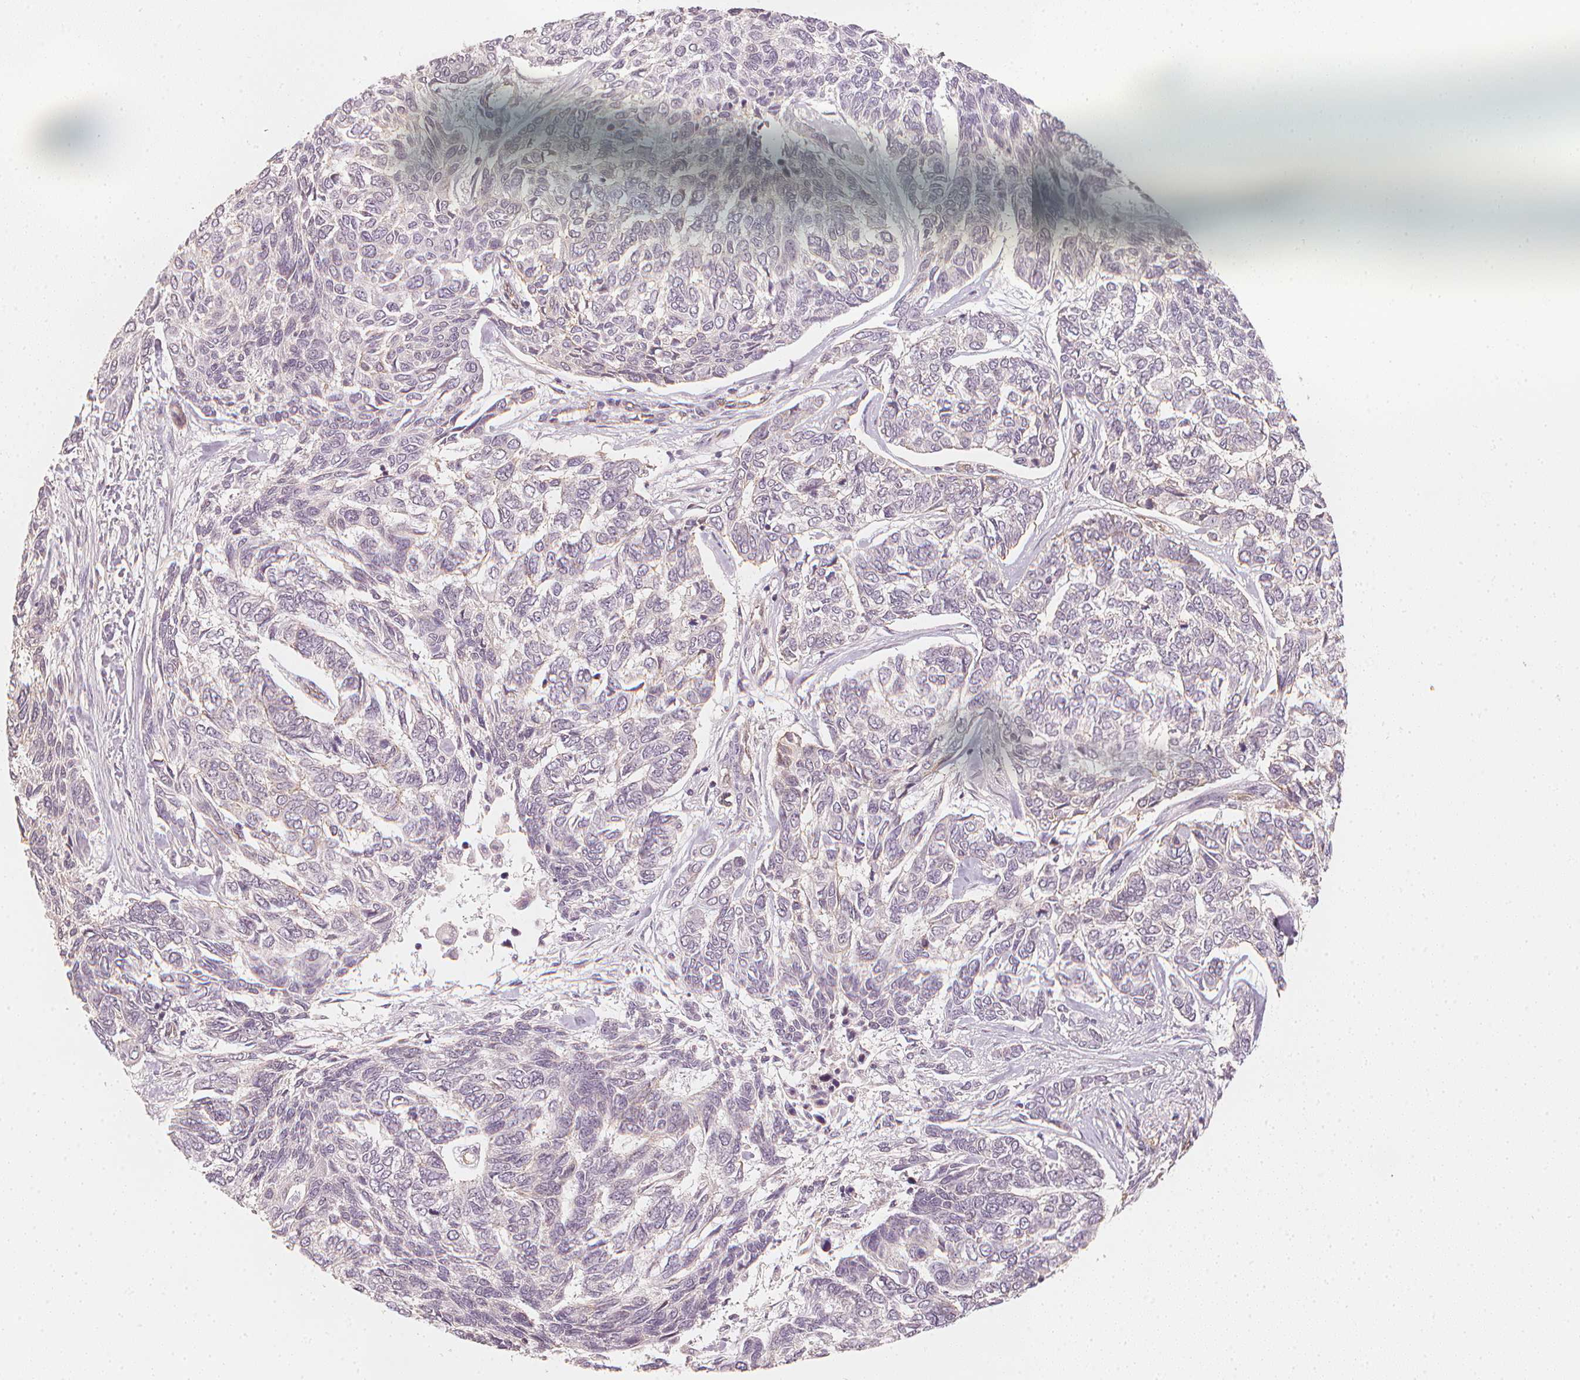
{"staining": {"intensity": "negative", "quantity": "none", "location": "none"}, "tissue": "skin cancer", "cell_type": "Tumor cells", "image_type": "cancer", "snomed": [{"axis": "morphology", "description": "Basal cell carcinoma"}, {"axis": "topography", "description": "Skin"}], "caption": "An image of human basal cell carcinoma (skin) is negative for staining in tumor cells.", "gene": "CIB1", "patient": {"sex": "female", "age": 65}}